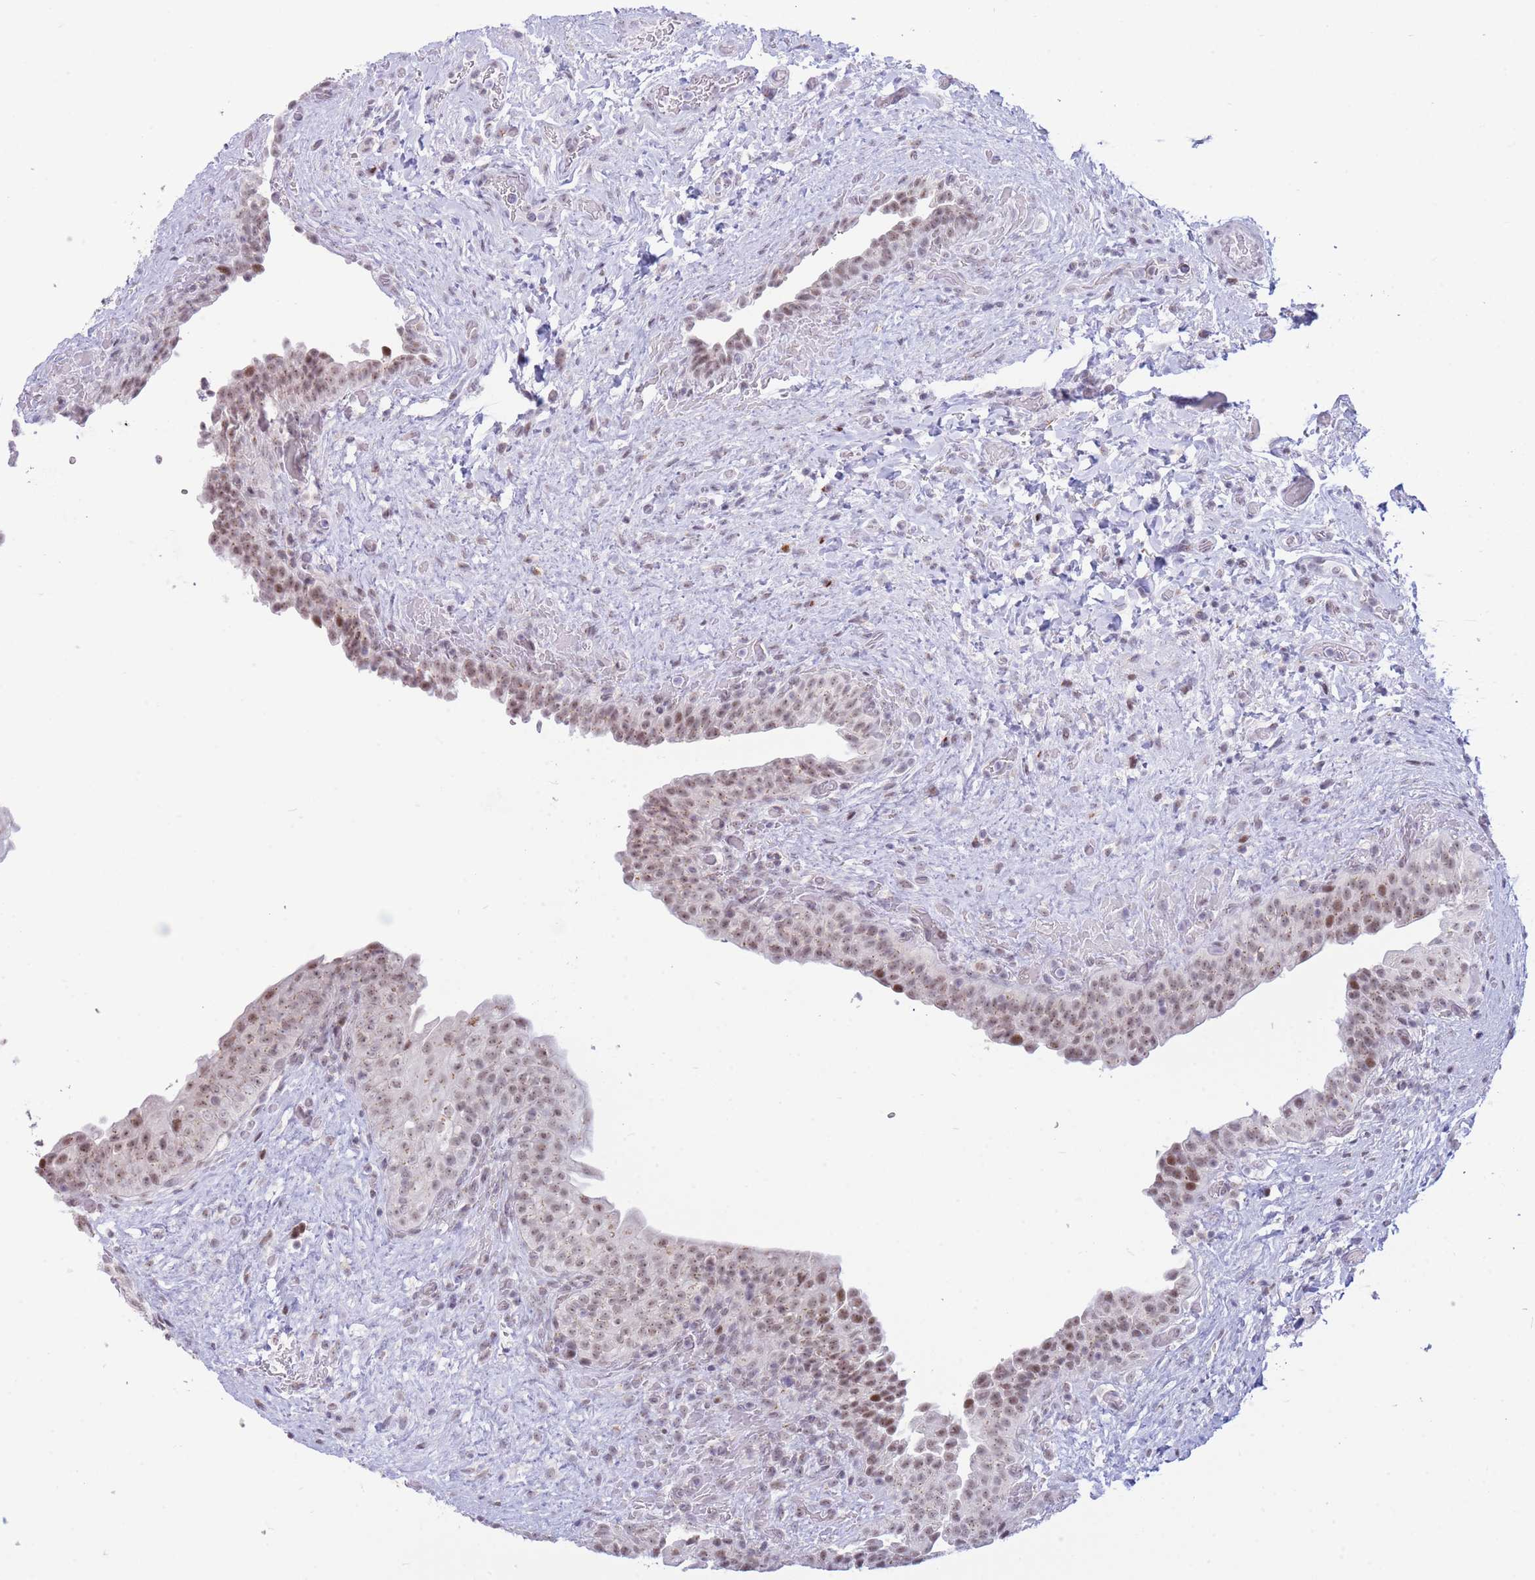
{"staining": {"intensity": "moderate", "quantity": ">75%", "location": "nuclear"}, "tissue": "urinary bladder", "cell_type": "Urothelial cells", "image_type": "normal", "snomed": [{"axis": "morphology", "description": "Normal tissue, NOS"}, {"axis": "topography", "description": "Urinary bladder"}], "caption": "Protein staining displays moderate nuclear expression in approximately >75% of urothelial cells in benign urinary bladder. The staining is performed using DAB (3,3'-diaminobenzidine) brown chromogen to label protein expression. The nuclei are counter-stained blue using hematoxylin.", "gene": "INO80C", "patient": {"sex": "male", "age": 69}}